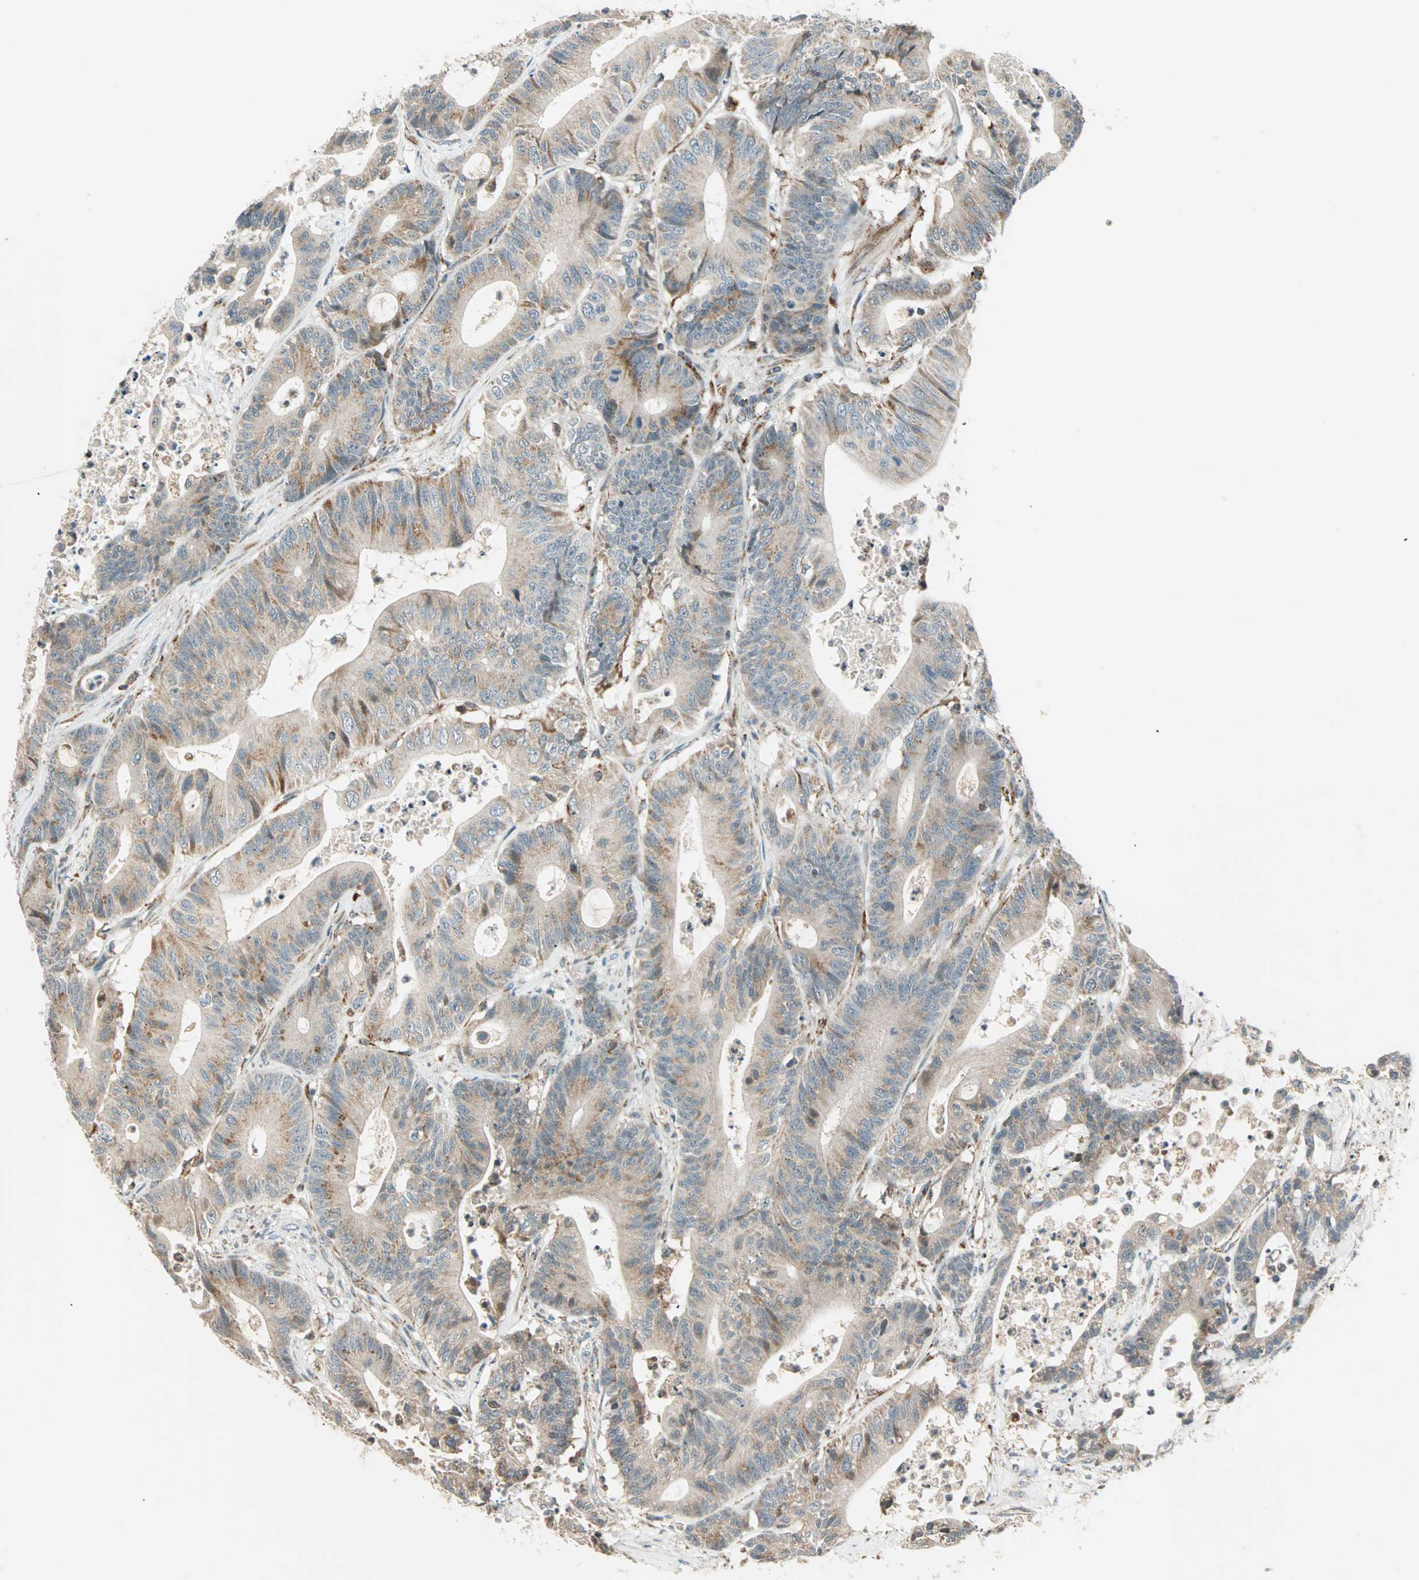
{"staining": {"intensity": "weak", "quantity": ">75%", "location": "cytoplasmic/membranous"}, "tissue": "colorectal cancer", "cell_type": "Tumor cells", "image_type": "cancer", "snomed": [{"axis": "morphology", "description": "Adenocarcinoma, NOS"}, {"axis": "topography", "description": "Colon"}], "caption": "Brown immunohistochemical staining in human colorectal cancer demonstrates weak cytoplasmic/membranous staining in approximately >75% of tumor cells.", "gene": "SPRY4", "patient": {"sex": "female", "age": 84}}